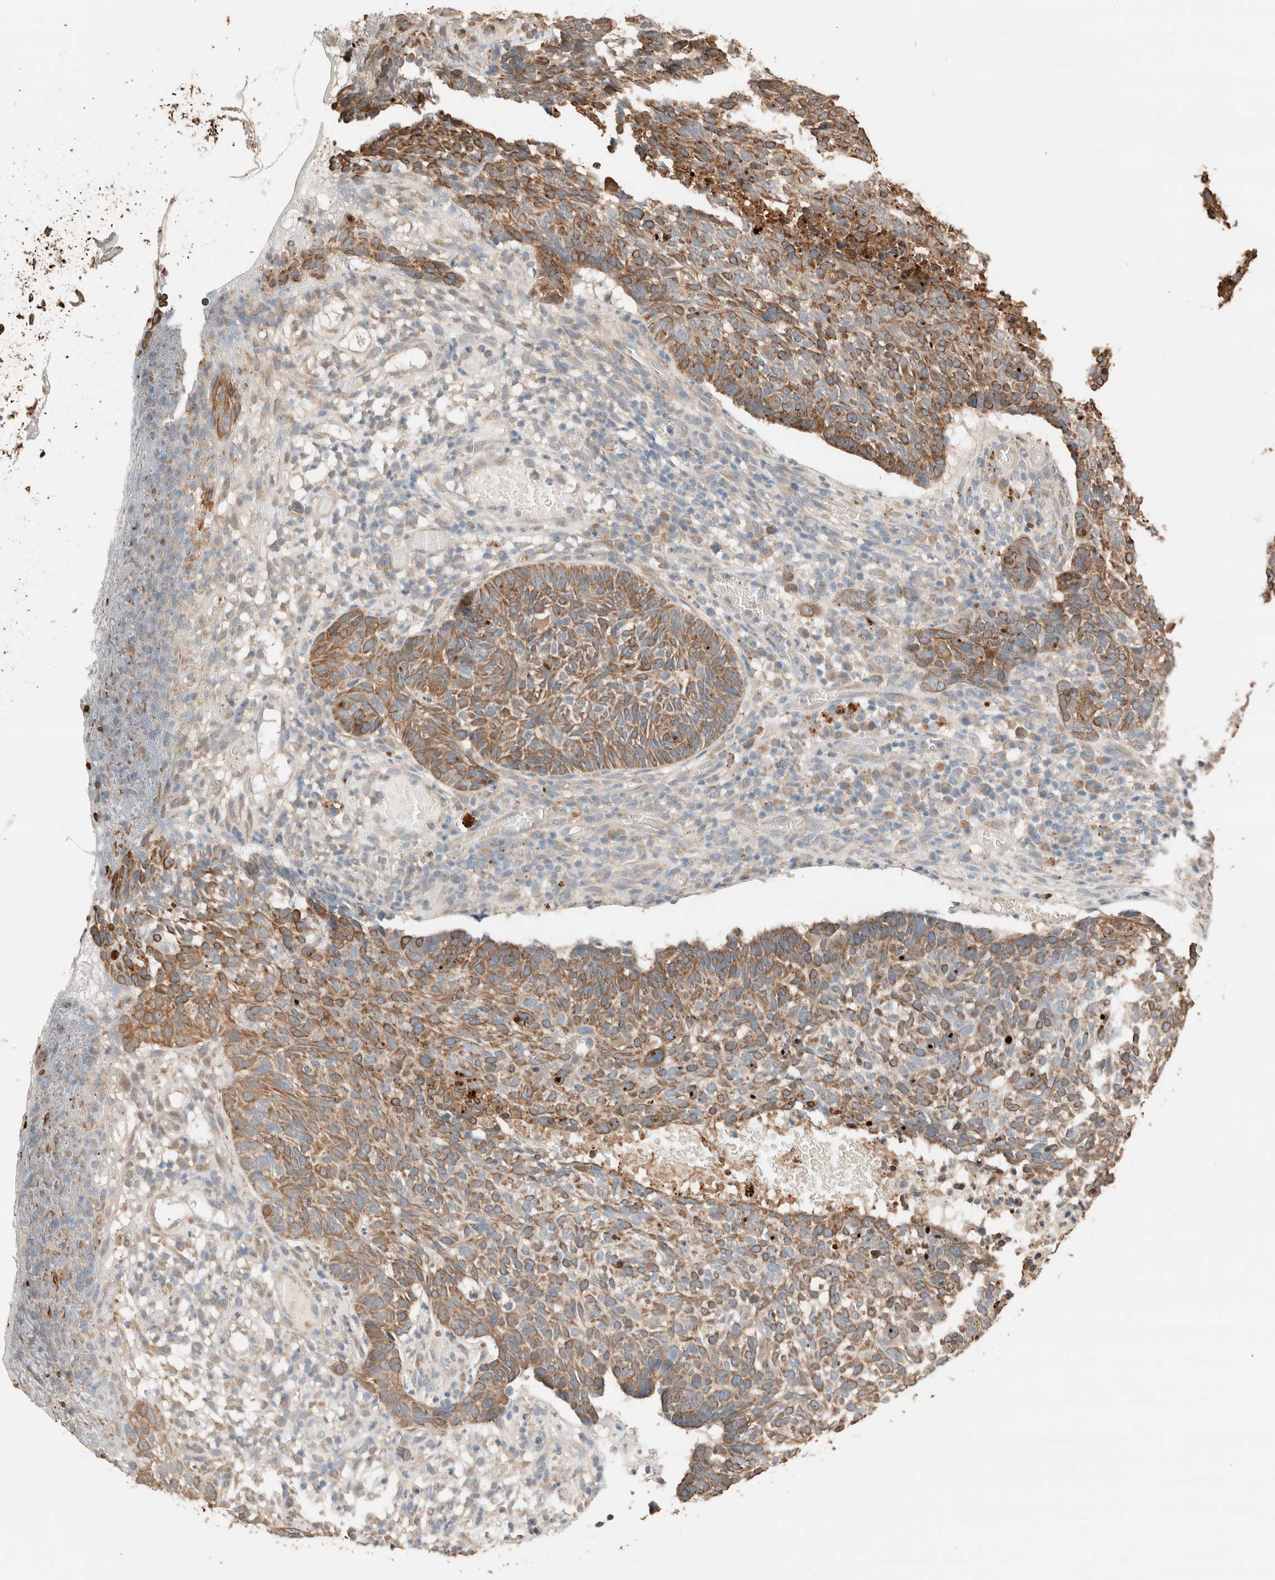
{"staining": {"intensity": "moderate", "quantity": ">75%", "location": "cytoplasmic/membranous"}, "tissue": "skin cancer", "cell_type": "Tumor cells", "image_type": "cancer", "snomed": [{"axis": "morphology", "description": "Basal cell carcinoma"}, {"axis": "topography", "description": "Skin"}], "caption": "There is medium levels of moderate cytoplasmic/membranous staining in tumor cells of skin cancer (basal cell carcinoma), as demonstrated by immunohistochemical staining (brown color).", "gene": "TUBD1", "patient": {"sex": "male", "age": 85}}